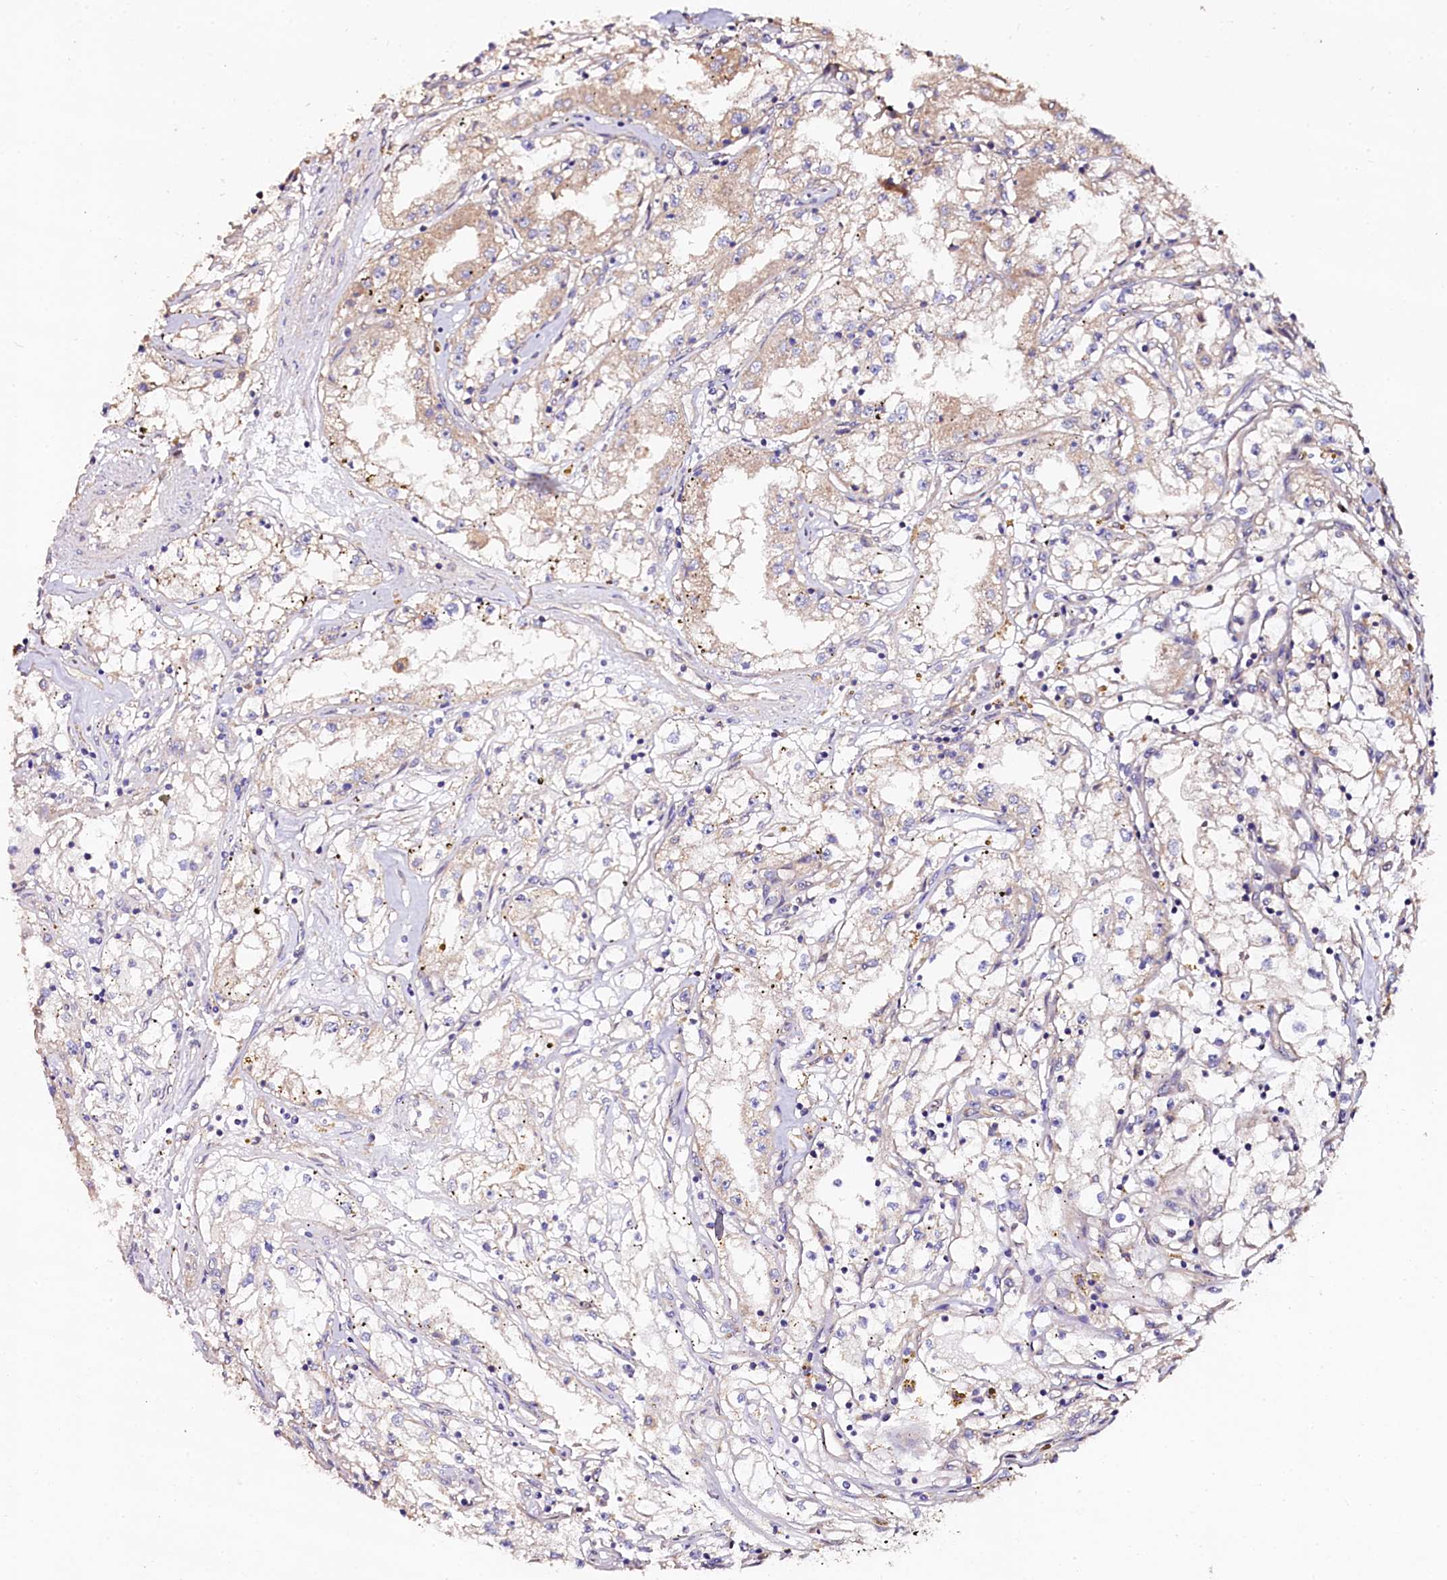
{"staining": {"intensity": "weak", "quantity": "<25%", "location": "cytoplasmic/membranous"}, "tissue": "renal cancer", "cell_type": "Tumor cells", "image_type": "cancer", "snomed": [{"axis": "morphology", "description": "Adenocarcinoma, NOS"}, {"axis": "topography", "description": "Kidney"}], "caption": "A micrograph of human renal cancer (adenocarcinoma) is negative for staining in tumor cells. (Brightfield microscopy of DAB (3,3'-diaminobenzidine) immunohistochemistry (IHC) at high magnification).", "gene": "APPL2", "patient": {"sex": "male", "age": 56}}